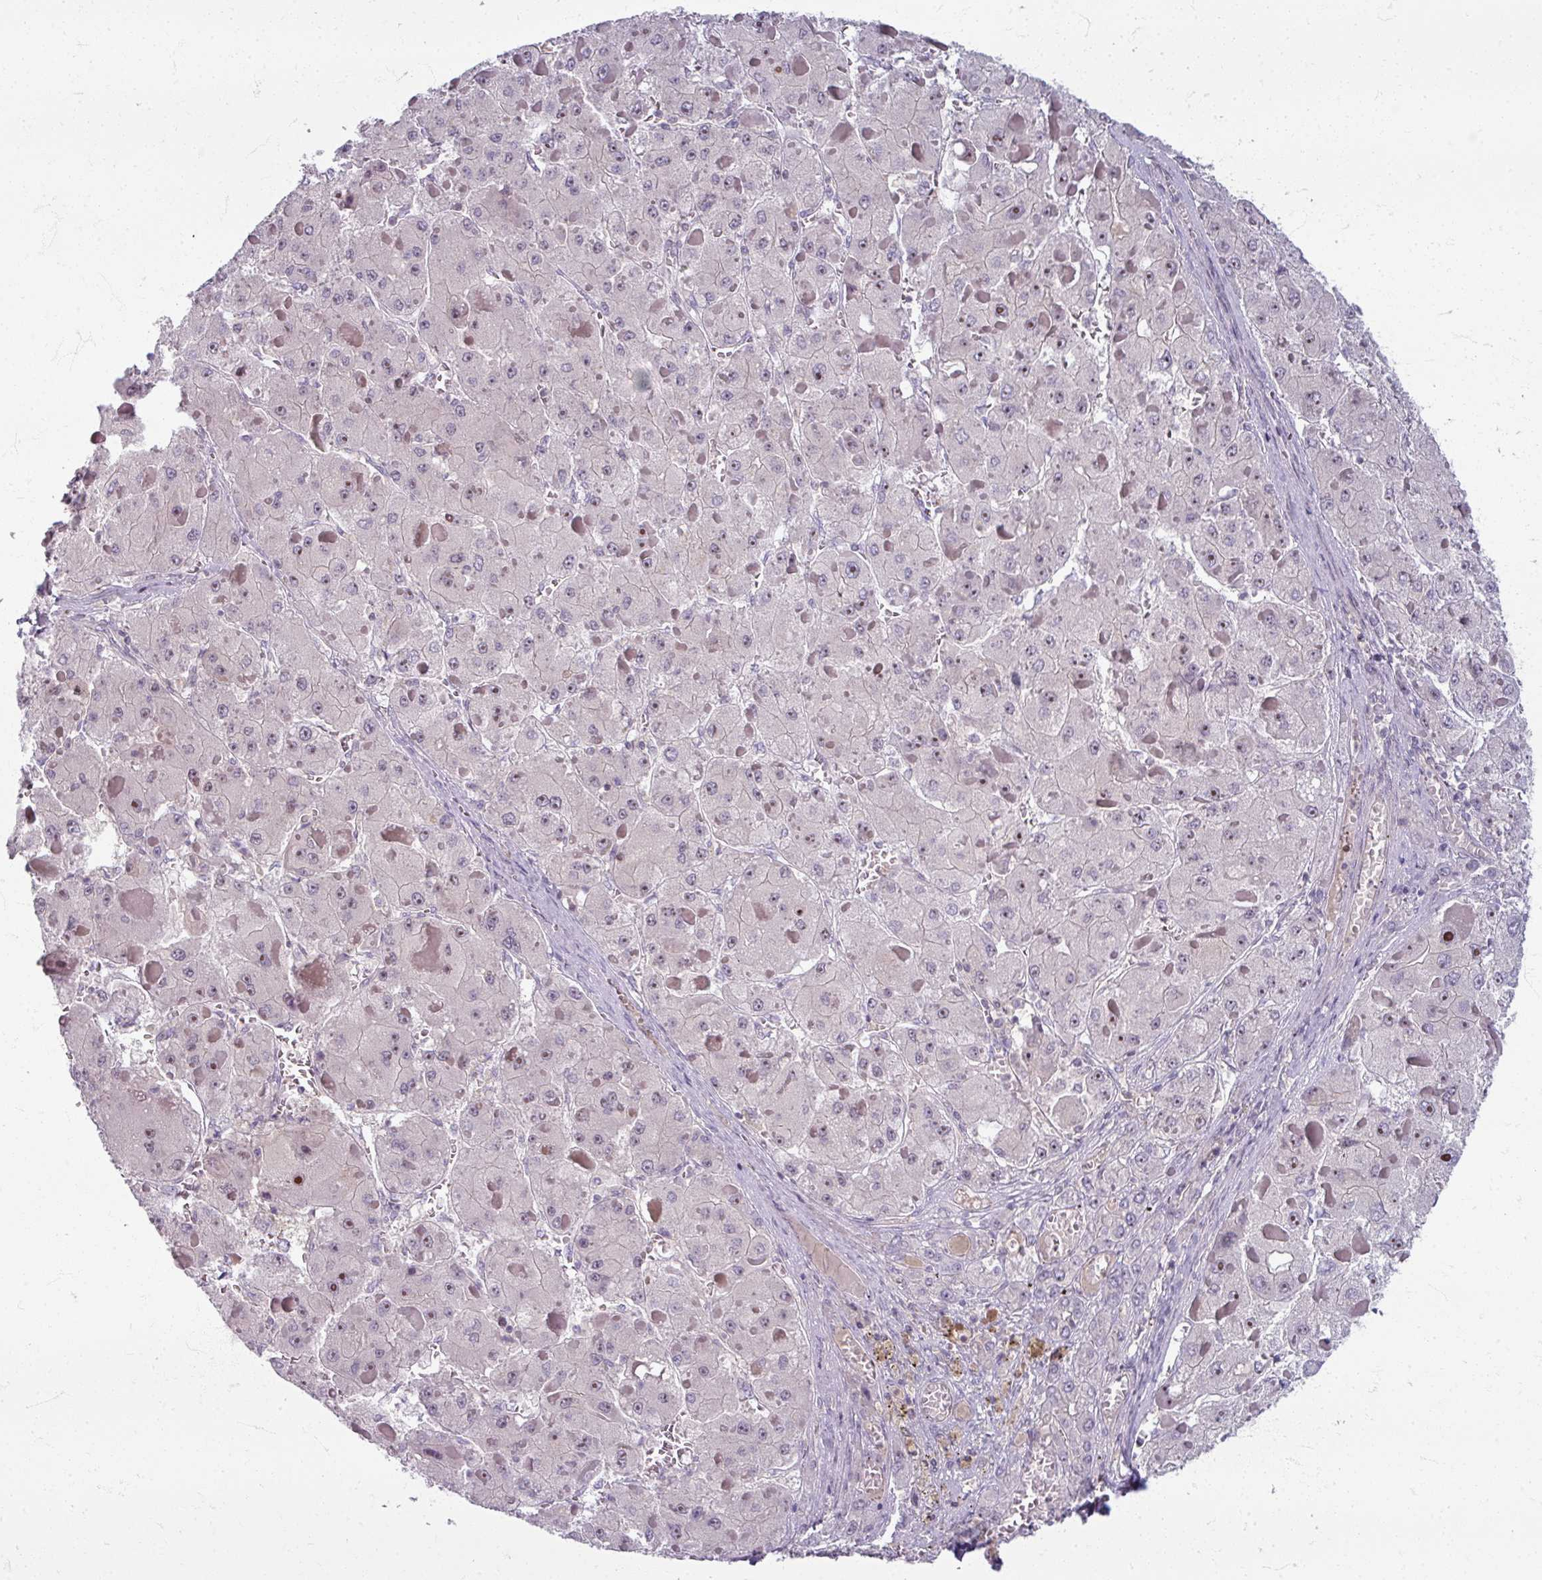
{"staining": {"intensity": "moderate", "quantity": "<25%", "location": "nuclear"}, "tissue": "liver cancer", "cell_type": "Tumor cells", "image_type": "cancer", "snomed": [{"axis": "morphology", "description": "Carcinoma, Hepatocellular, NOS"}, {"axis": "topography", "description": "Liver"}], "caption": "Immunohistochemical staining of liver hepatocellular carcinoma demonstrates low levels of moderate nuclear staining in approximately <25% of tumor cells.", "gene": "TTLL7", "patient": {"sex": "female", "age": 73}}